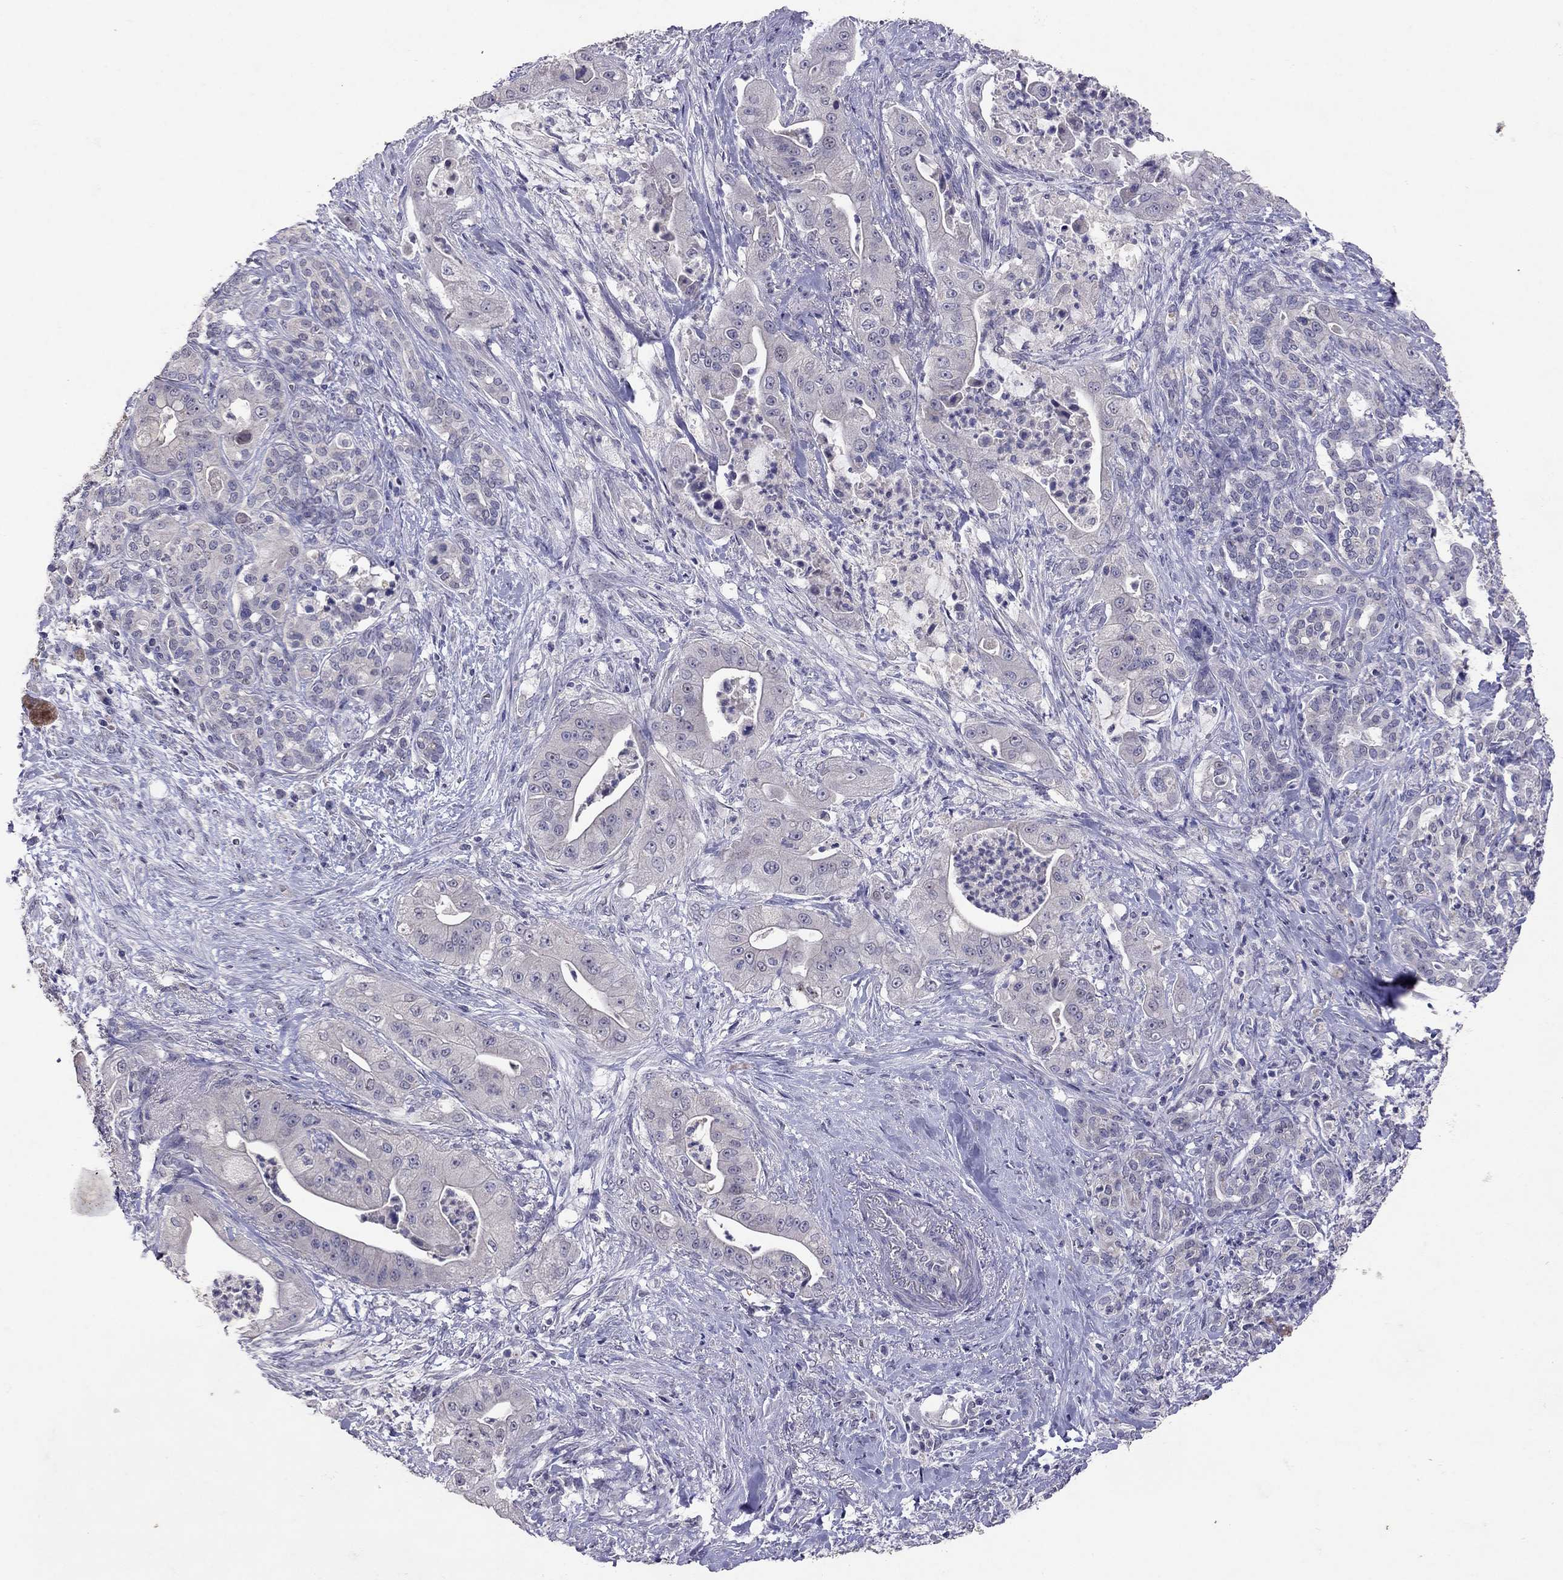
{"staining": {"intensity": "negative", "quantity": "none", "location": "none"}, "tissue": "pancreatic cancer", "cell_type": "Tumor cells", "image_type": "cancer", "snomed": [{"axis": "morphology", "description": "Normal tissue, NOS"}, {"axis": "morphology", "description": "Inflammation, NOS"}, {"axis": "morphology", "description": "Adenocarcinoma, NOS"}, {"axis": "topography", "description": "Pancreas"}], "caption": "Protein analysis of adenocarcinoma (pancreatic) exhibits no significant staining in tumor cells.", "gene": "FST", "patient": {"sex": "male", "age": 57}}